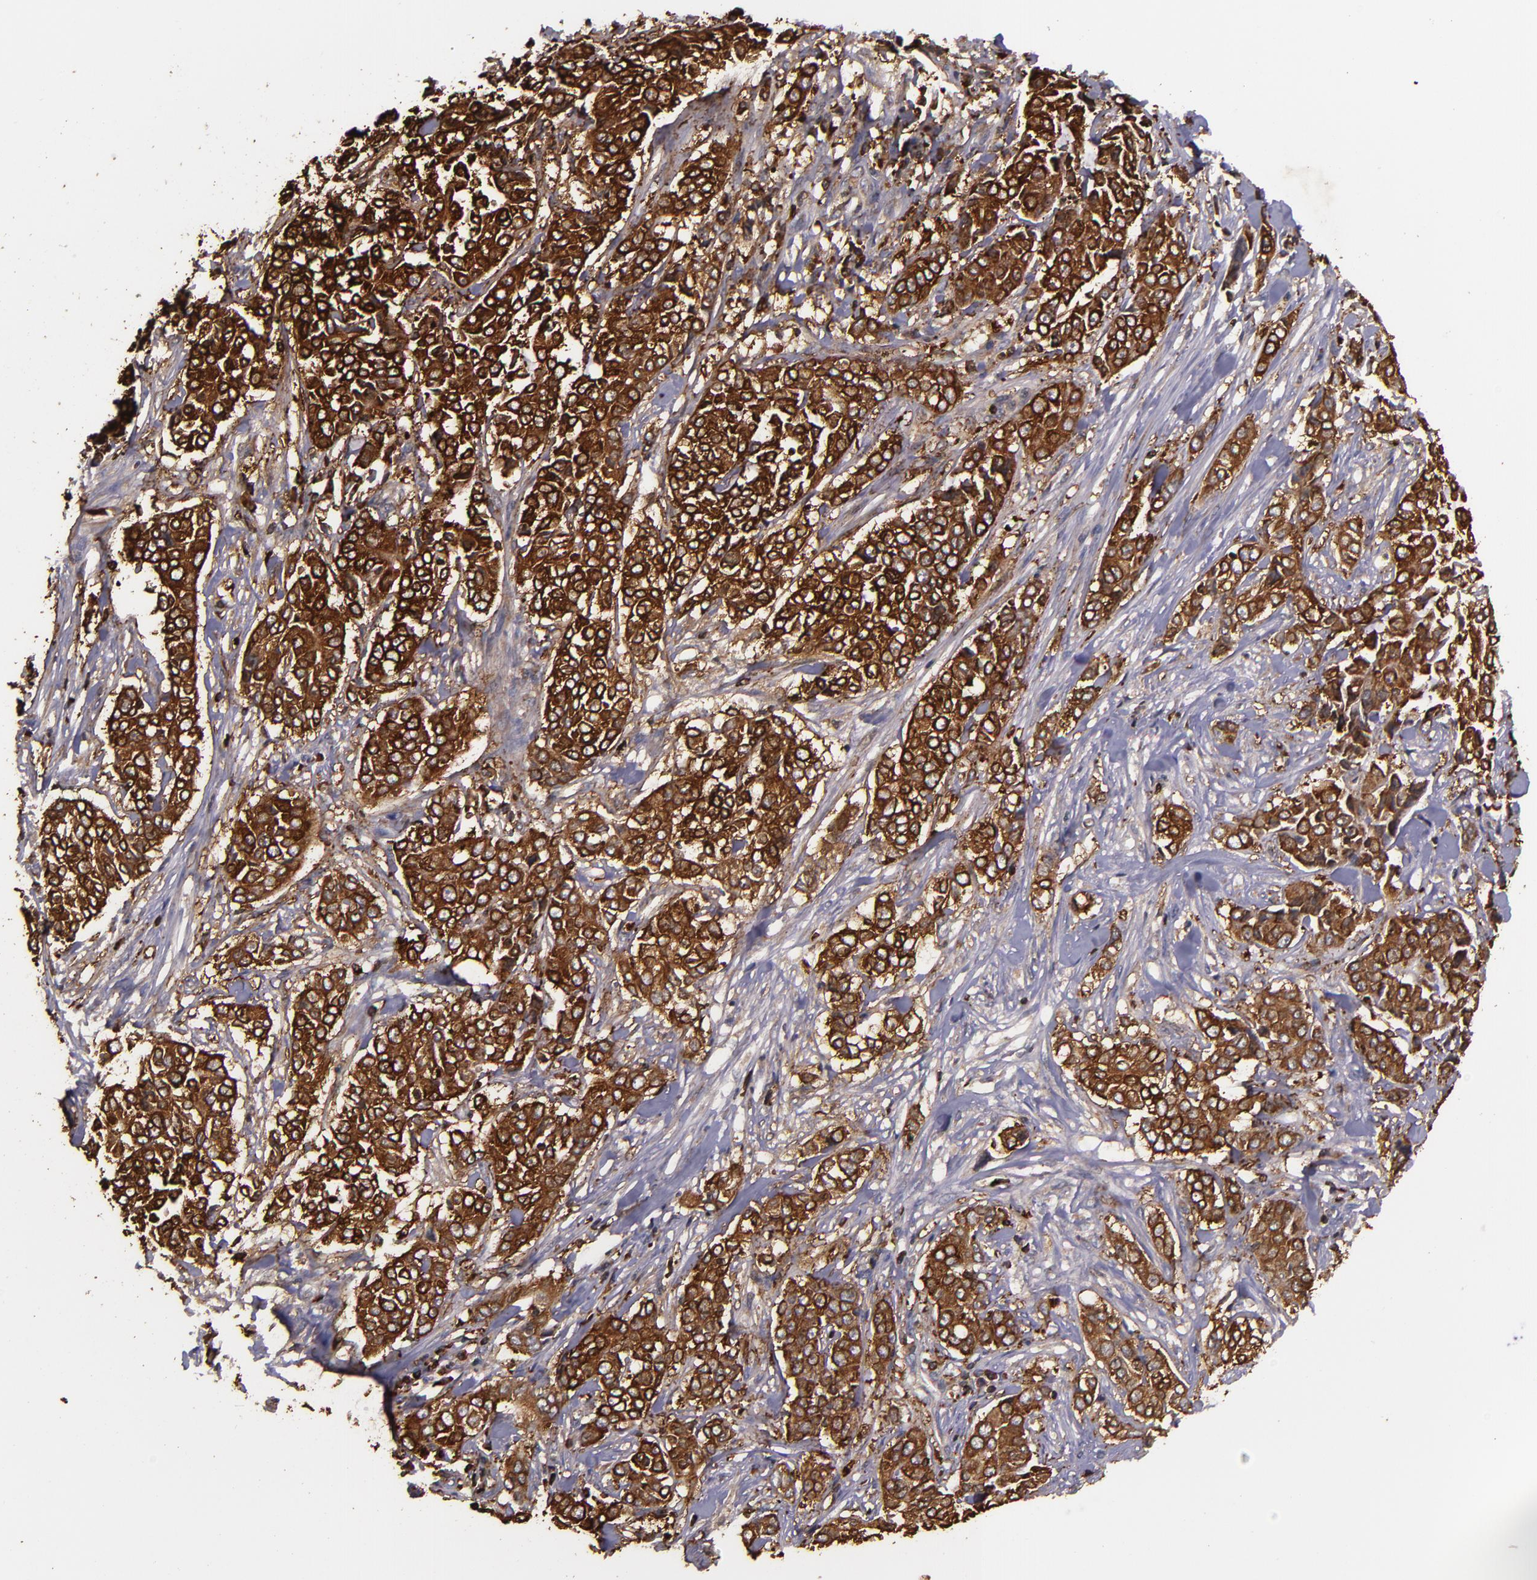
{"staining": {"intensity": "strong", "quantity": ">75%", "location": "cytoplasmic/membranous"}, "tissue": "pancreatic cancer", "cell_type": "Tumor cells", "image_type": "cancer", "snomed": [{"axis": "morphology", "description": "Adenocarcinoma, NOS"}, {"axis": "topography", "description": "Pancreas"}], "caption": "This is an image of immunohistochemistry (IHC) staining of adenocarcinoma (pancreatic), which shows strong expression in the cytoplasmic/membranous of tumor cells.", "gene": "SLC9A3R1", "patient": {"sex": "female", "age": 52}}